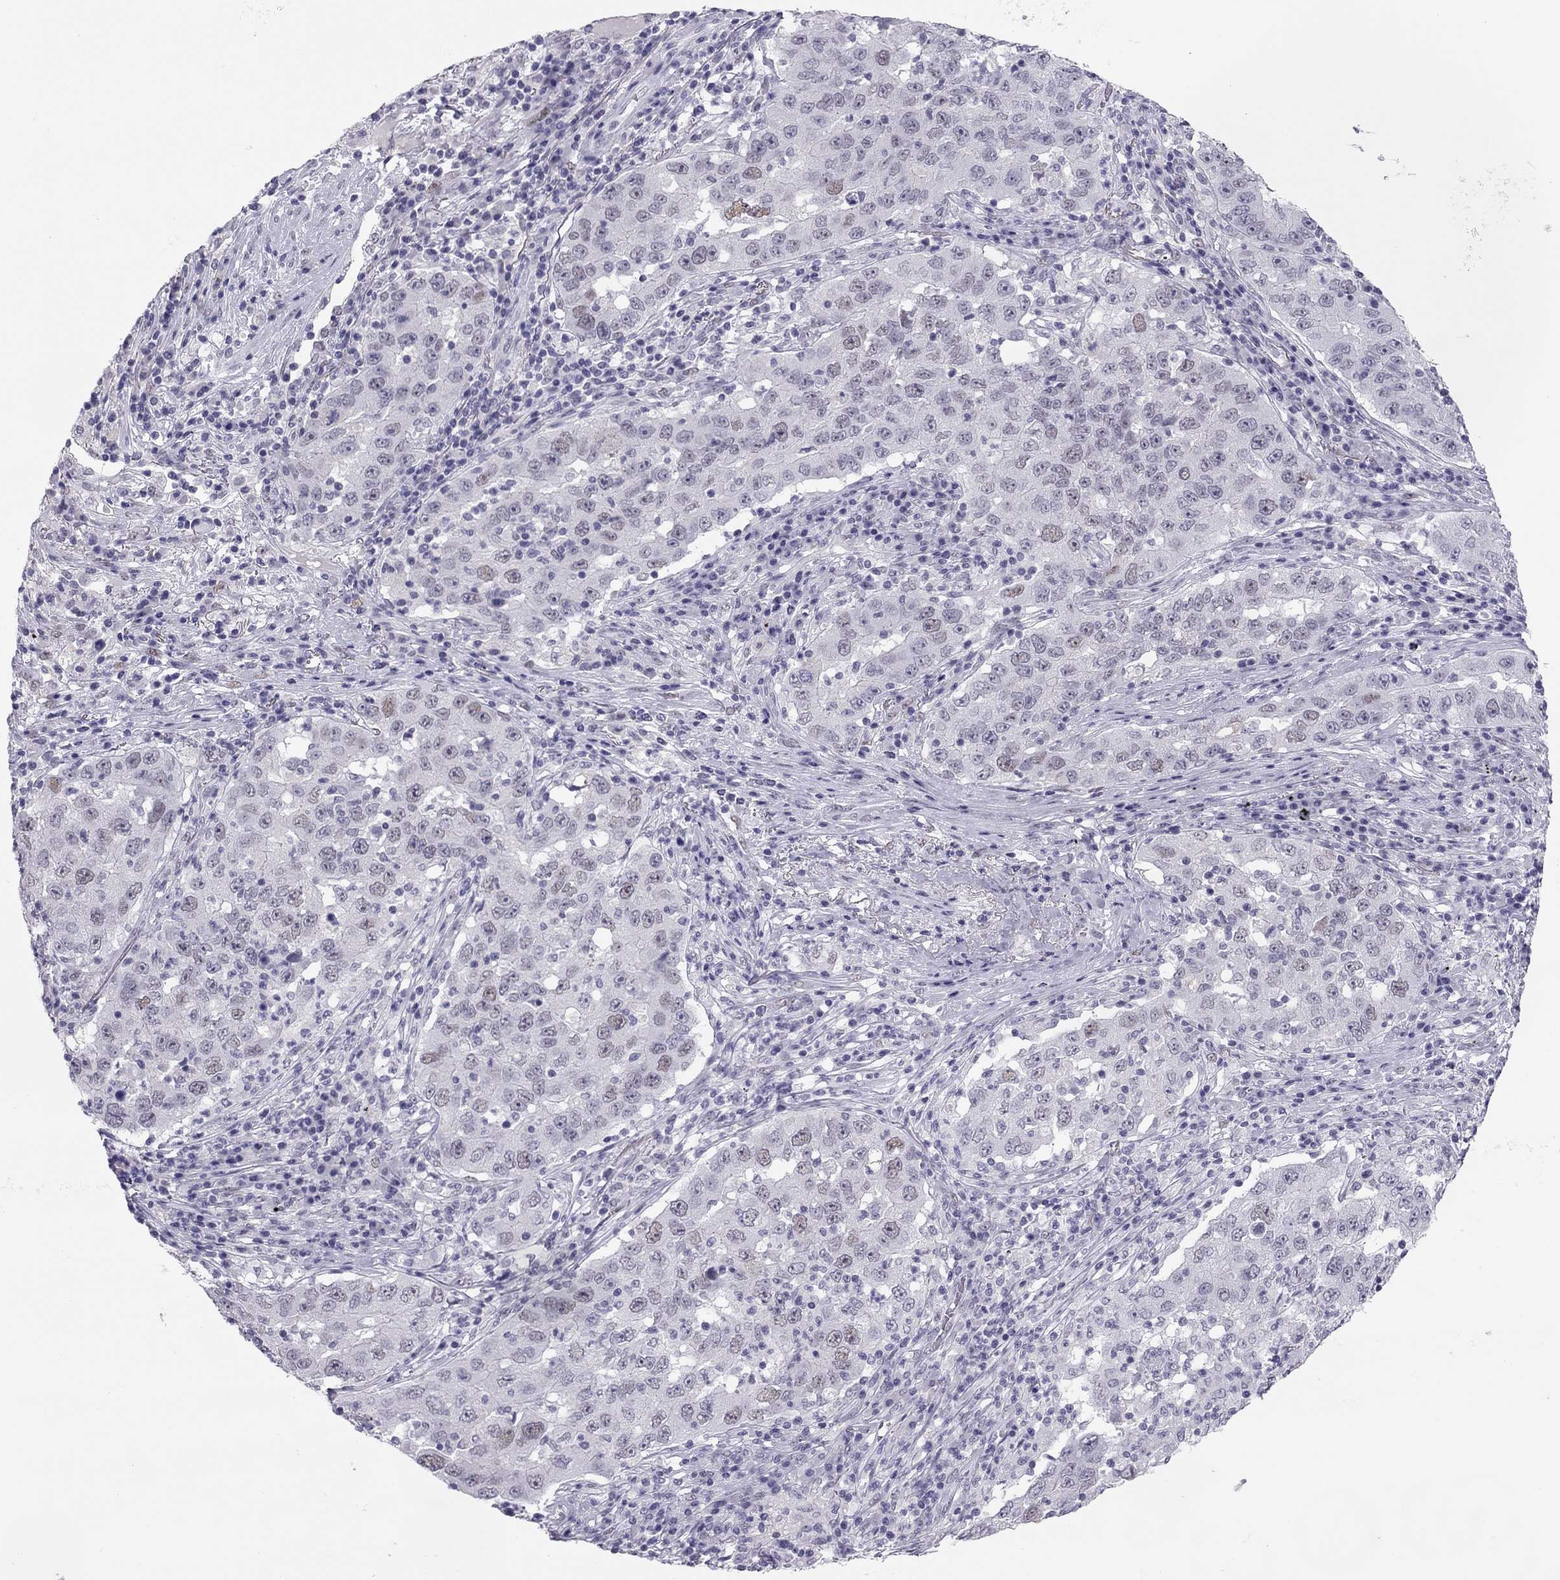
{"staining": {"intensity": "weak", "quantity": "<25%", "location": "nuclear"}, "tissue": "lung cancer", "cell_type": "Tumor cells", "image_type": "cancer", "snomed": [{"axis": "morphology", "description": "Adenocarcinoma, NOS"}, {"axis": "topography", "description": "Lung"}], "caption": "There is no significant staining in tumor cells of lung cancer (adenocarcinoma). The staining was performed using DAB (3,3'-diaminobenzidine) to visualize the protein expression in brown, while the nuclei were stained in blue with hematoxylin (Magnification: 20x).", "gene": "PHOX2A", "patient": {"sex": "male", "age": 73}}